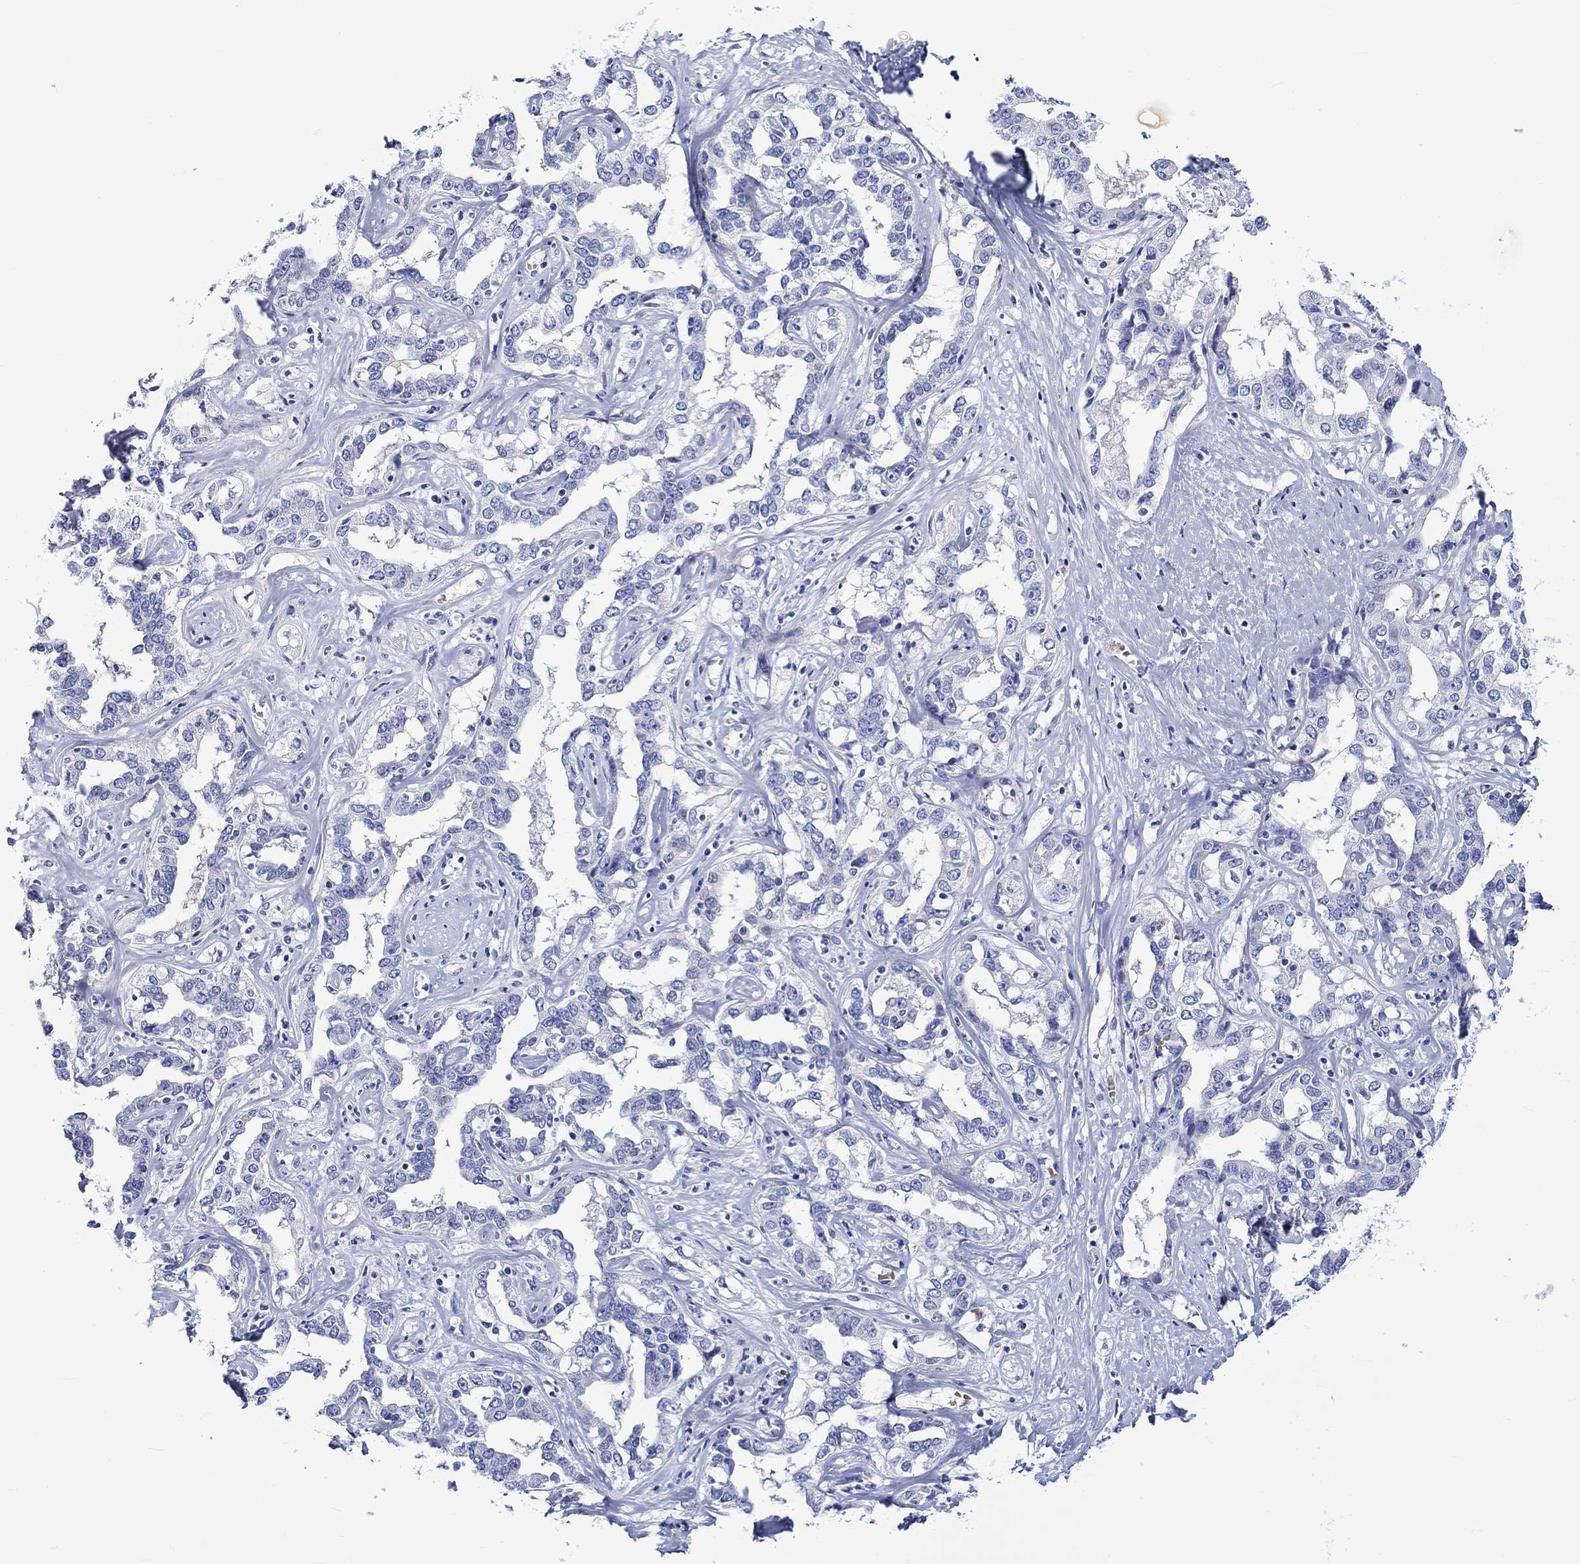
{"staining": {"intensity": "negative", "quantity": "none", "location": "none"}, "tissue": "liver cancer", "cell_type": "Tumor cells", "image_type": "cancer", "snomed": [{"axis": "morphology", "description": "Cholangiocarcinoma"}, {"axis": "topography", "description": "Liver"}], "caption": "Histopathology image shows no protein expression in tumor cells of liver cholangiocarcinoma tissue.", "gene": "NRIP3", "patient": {"sex": "male", "age": 59}}